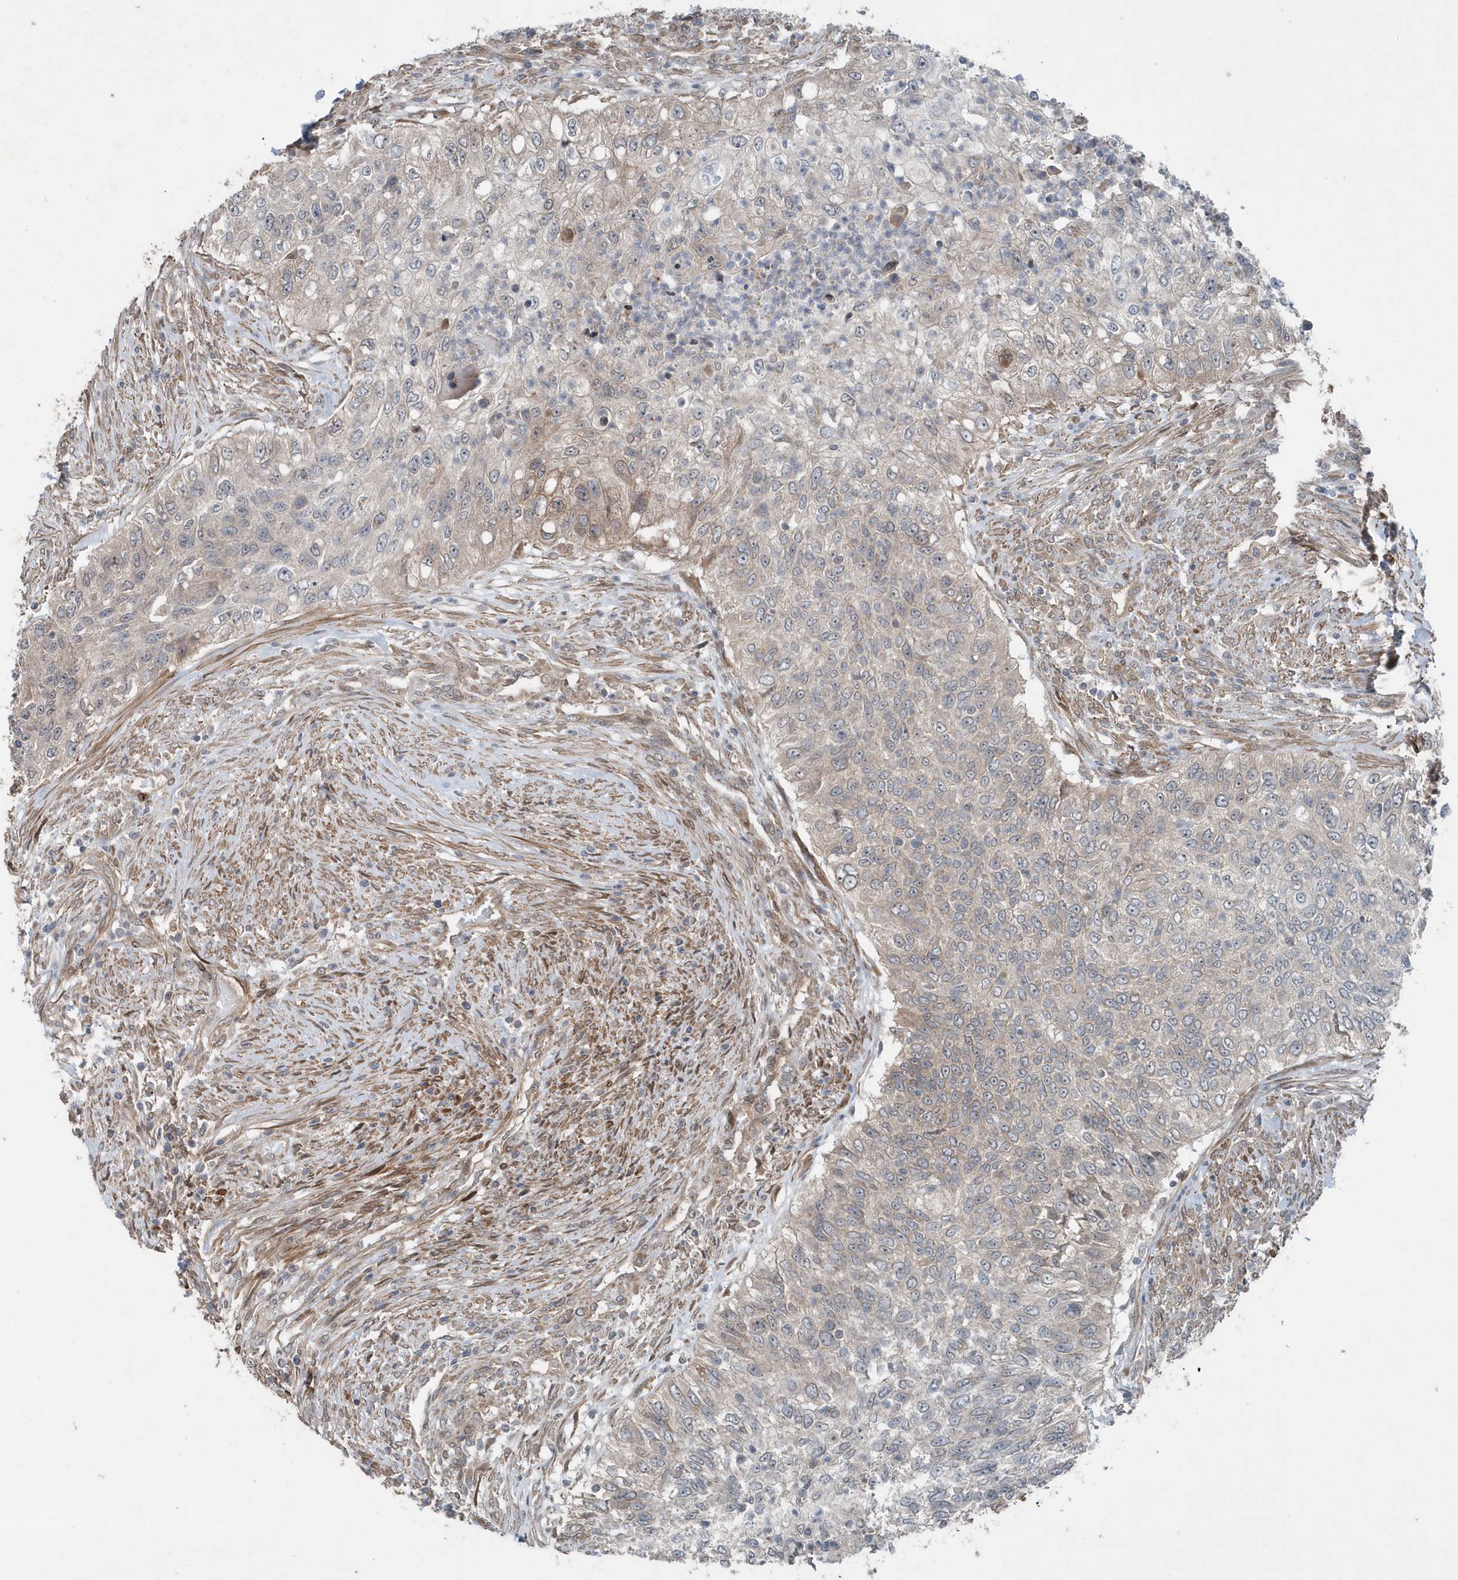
{"staining": {"intensity": "weak", "quantity": "<25%", "location": "cytoplasmic/membranous"}, "tissue": "urothelial cancer", "cell_type": "Tumor cells", "image_type": "cancer", "snomed": [{"axis": "morphology", "description": "Urothelial carcinoma, High grade"}, {"axis": "topography", "description": "Urinary bladder"}], "caption": "A photomicrograph of urothelial cancer stained for a protein displays no brown staining in tumor cells. The staining is performed using DAB (3,3'-diaminobenzidine) brown chromogen with nuclei counter-stained in using hematoxylin.", "gene": "MCC", "patient": {"sex": "female", "age": 60}}